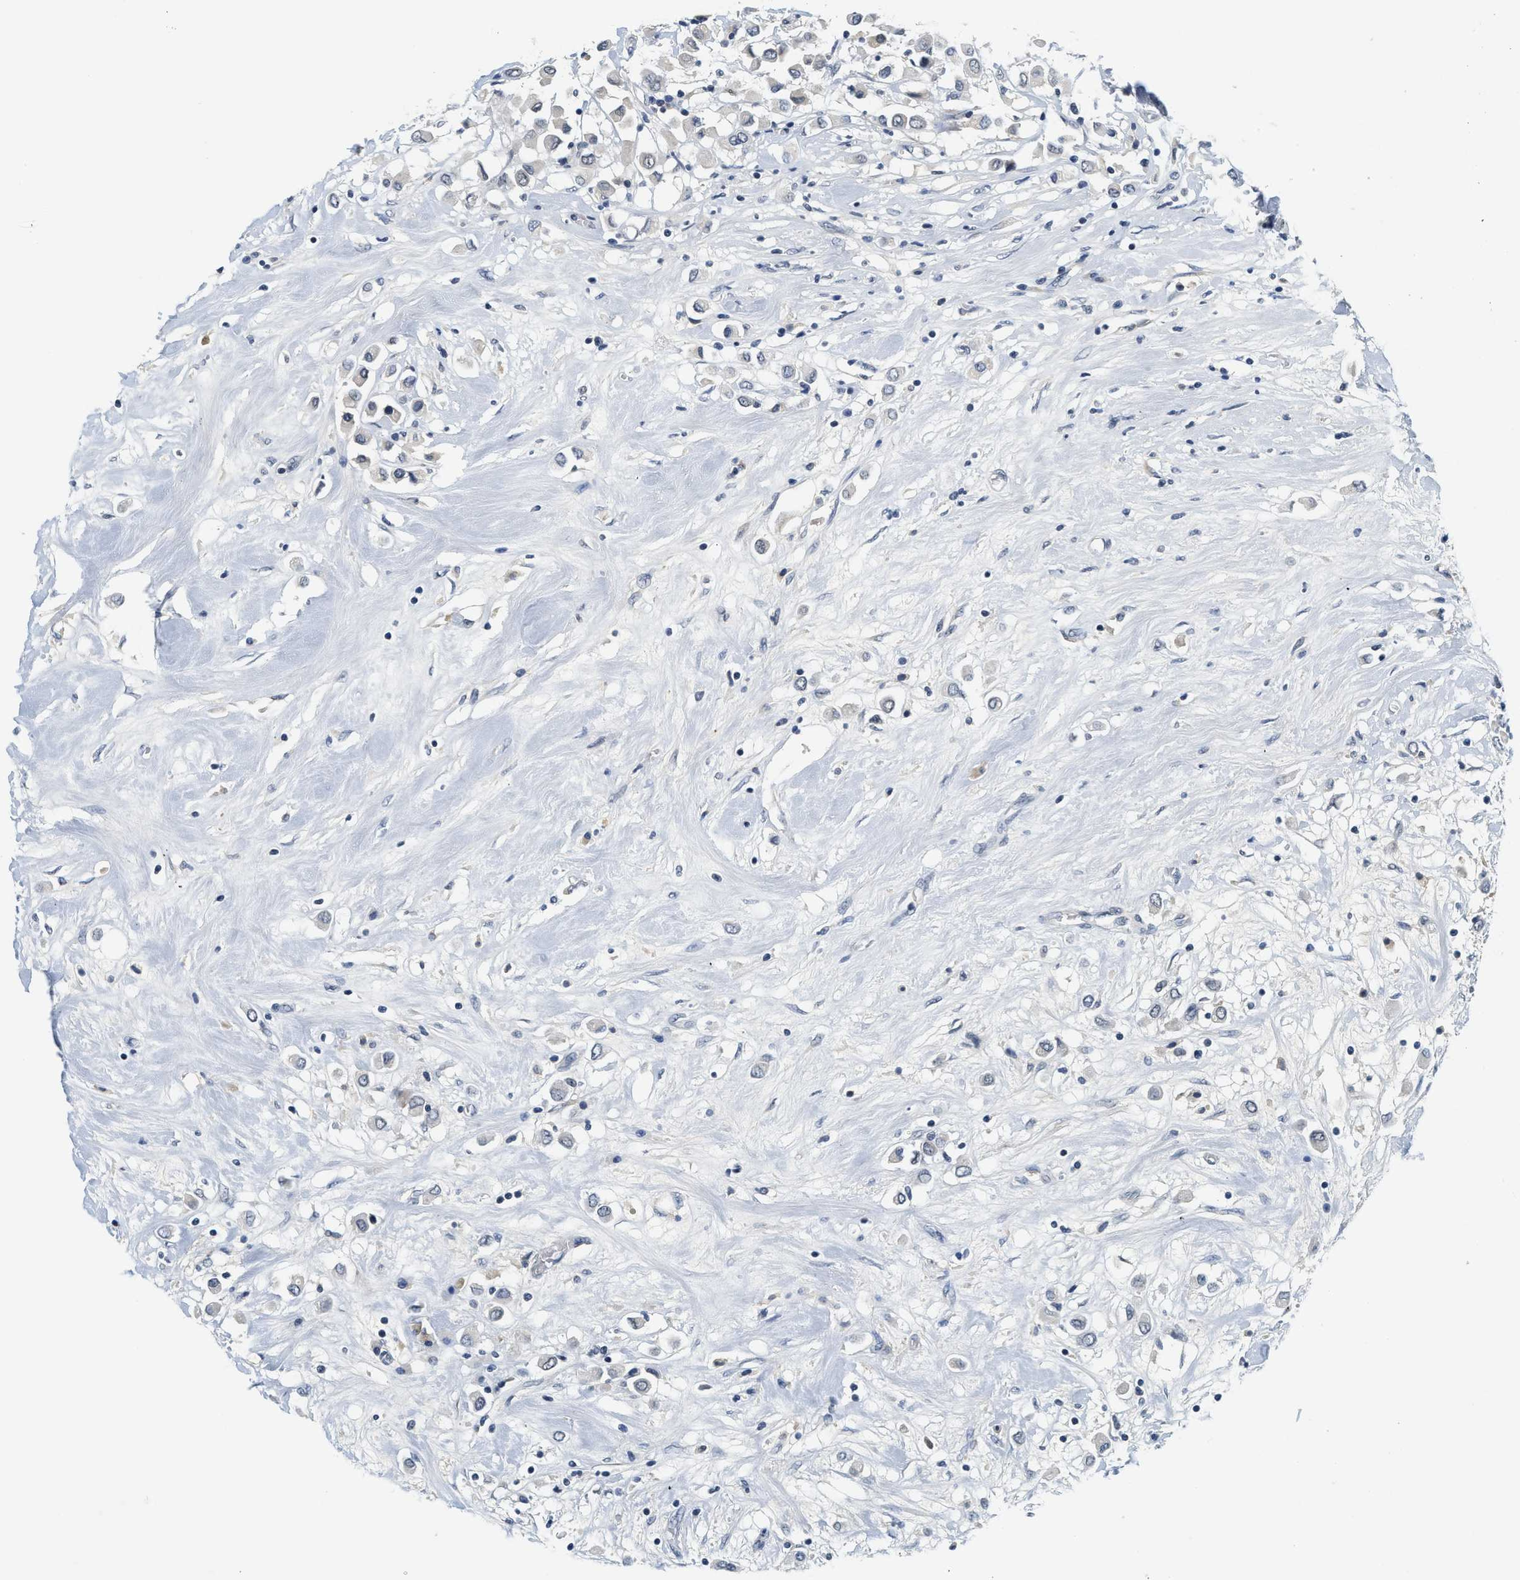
{"staining": {"intensity": "negative", "quantity": "none", "location": "none"}, "tissue": "breast cancer", "cell_type": "Tumor cells", "image_type": "cancer", "snomed": [{"axis": "morphology", "description": "Duct carcinoma"}, {"axis": "topography", "description": "Breast"}], "caption": "Immunohistochemistry of human breast cancer (invasive ductal carcinoma) shows no expression in tumor cells.", "gene": "MZF1", "patient": {"sex": "female", "age": 61}}